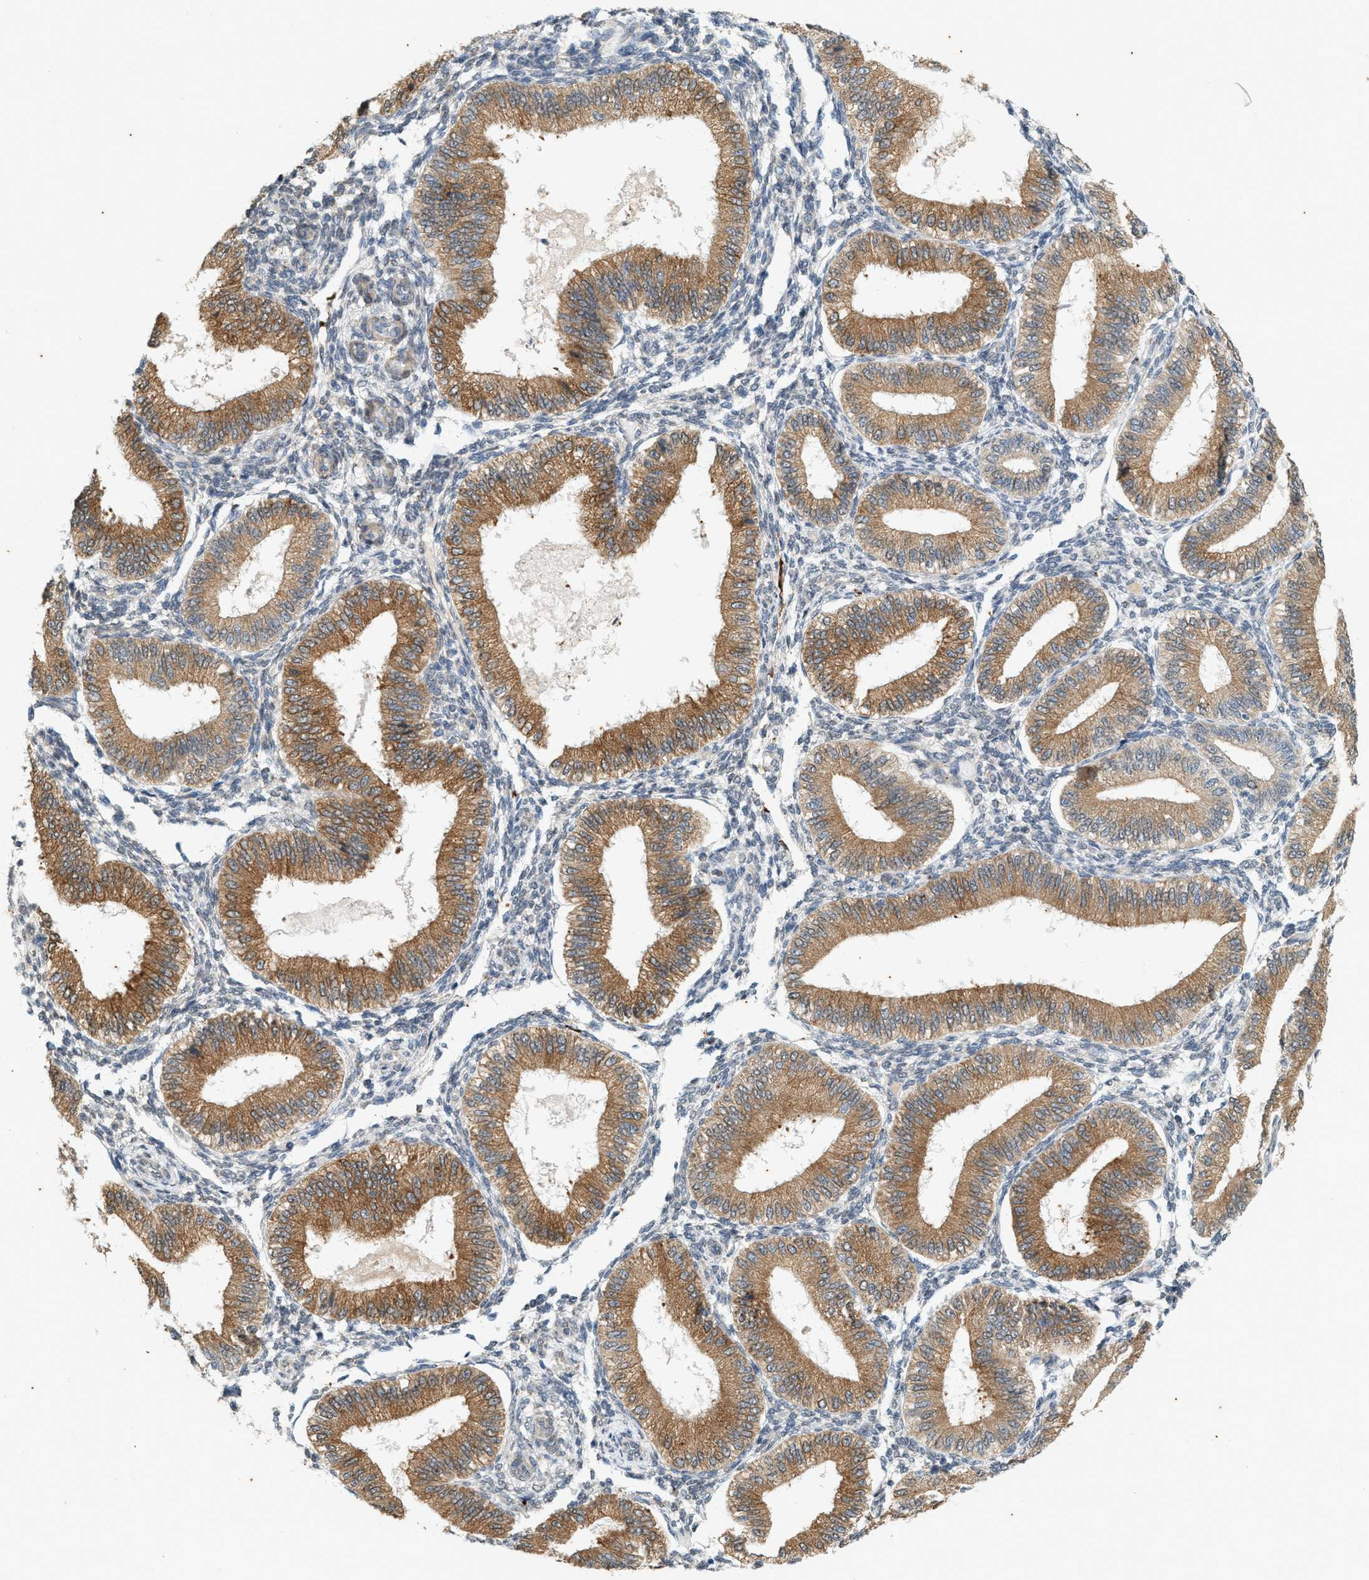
{"staining": {"intensity": "negative", "quantity": "none", "location": "none"}, "tissue": "endometrium", "cell_type": "Cells in endometrial stroma", "image_type": "normal", "snomed": [{"axis": "morphology", "description": "Normal tissue, NOS"}, {"axis": "topography", "description": "Endometrium"}], "caption": "Human endometrium stained for a protein using IHC shows no staining in cells in endometrial stroma.", "gene": "CHPF2", "patient": {"sex": "female", "age": 39}}